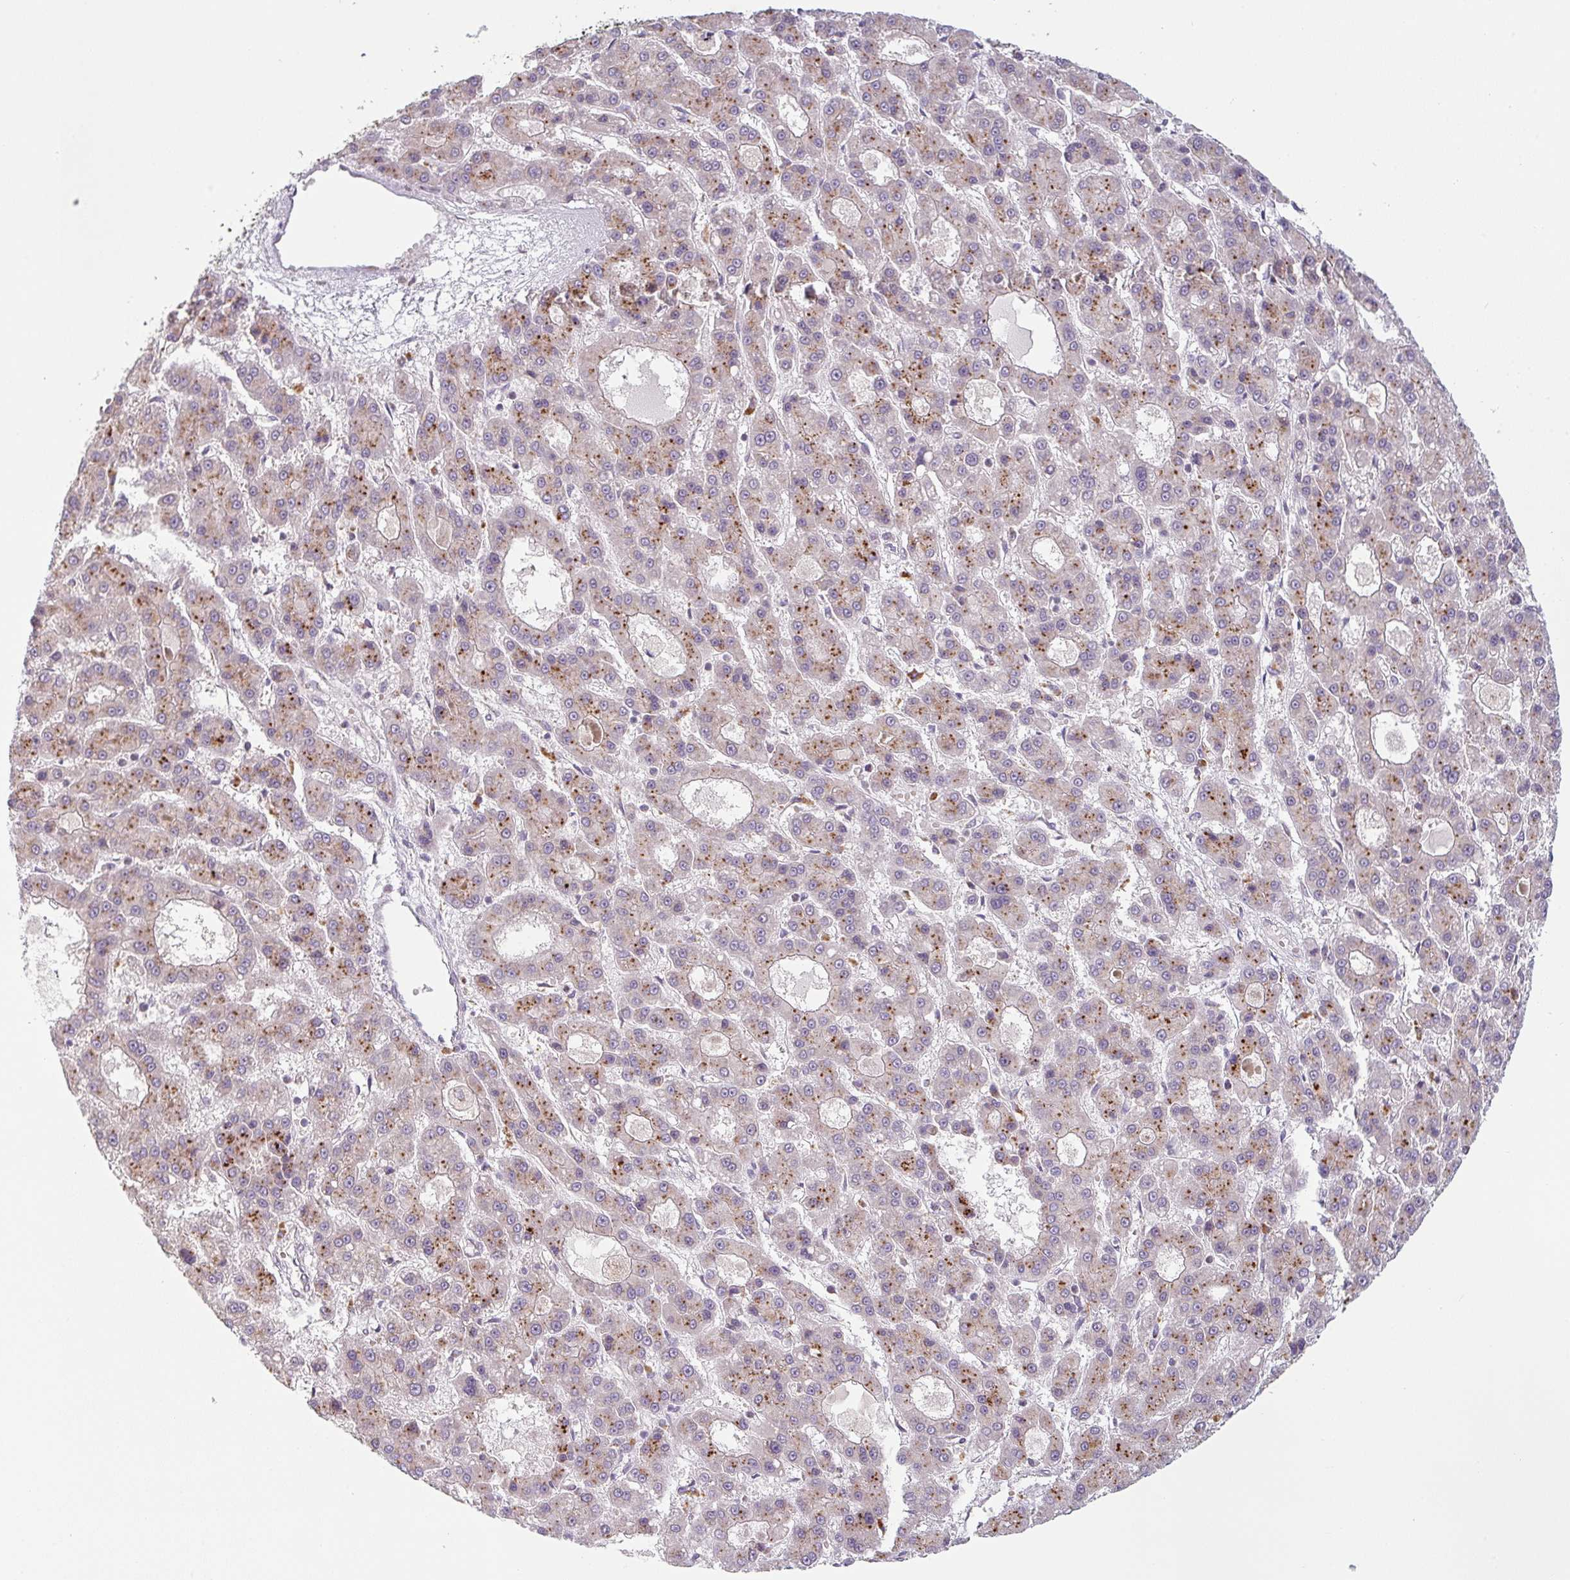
{"staining": {"intensity": "moderate", "quantity": ">75%", "location": "cytoplasmic/membranous"}, "tissue": "liver cancer", "cell_type": "Tumor cells", "image_type": "cancer", "snomed": [{"axis": "morphology", "description": "Carcinoma, Hepatocellular, NOS"}, {"axis": "topography", "description": "Liver"}], "caption": "Human liver cancer (hepatocellular carcinoma) stained for a protein (brown) exhibits moderate cytoplasmic/membranous positive positivity in about >75% of tumor cells.", "gene": "GVQW3", "patient": {"sex": "male", "age": 70}}